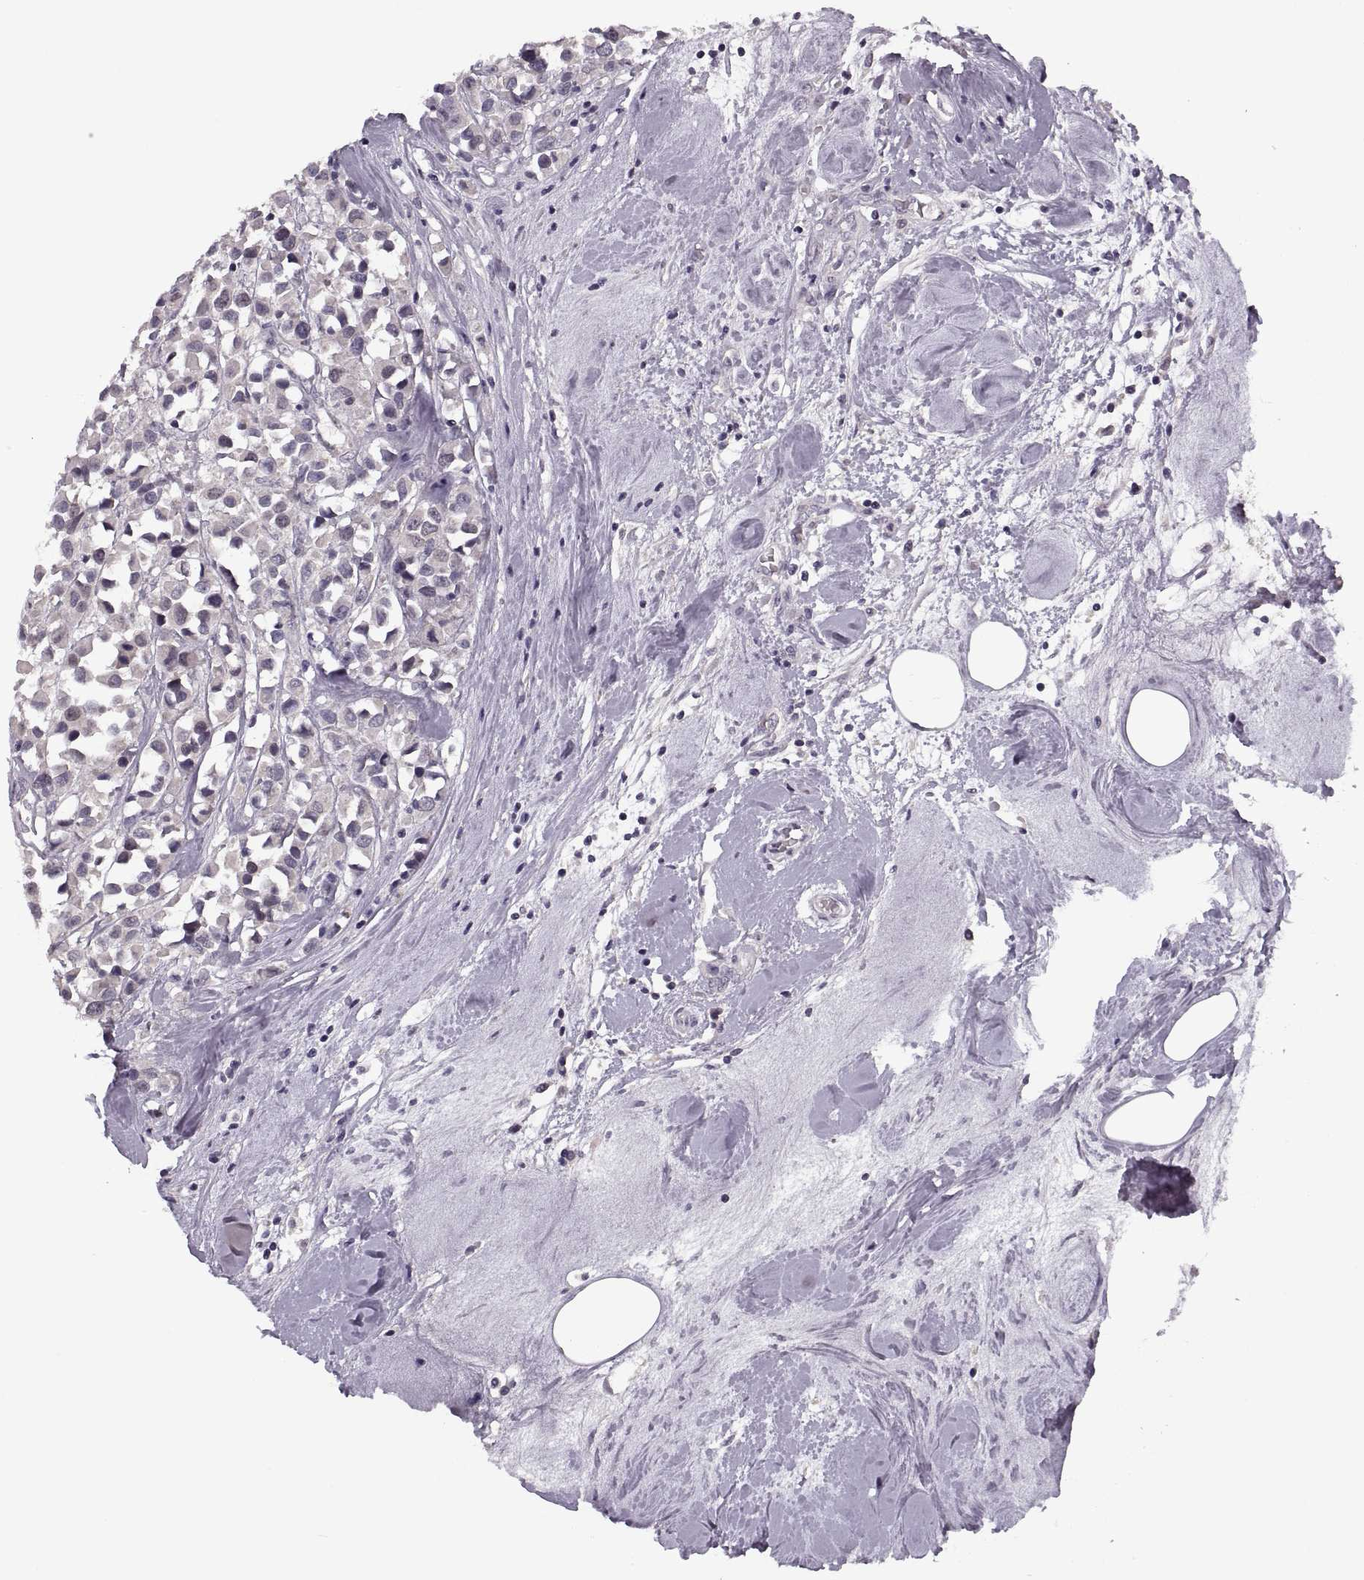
{"staining": {"intensity": "negative", "quantity": "none", "location": "none"}, "tissue": "breast cancer", "cell_type": "Tumor cells", "image_type": "cancer", "snomed": [{"axis": "morphology", "description": "Duct carcinoma"}, {"axis": "topography", "description": "Breast"}], "caption": "Immunohistochemistry histopathology image of neoplastic tissue: breast cancer stained with DAB displays no significant protein expression in tumor cells.", "gene": "CACNA1F", "patient": {"sex": "female", "age": 61}}